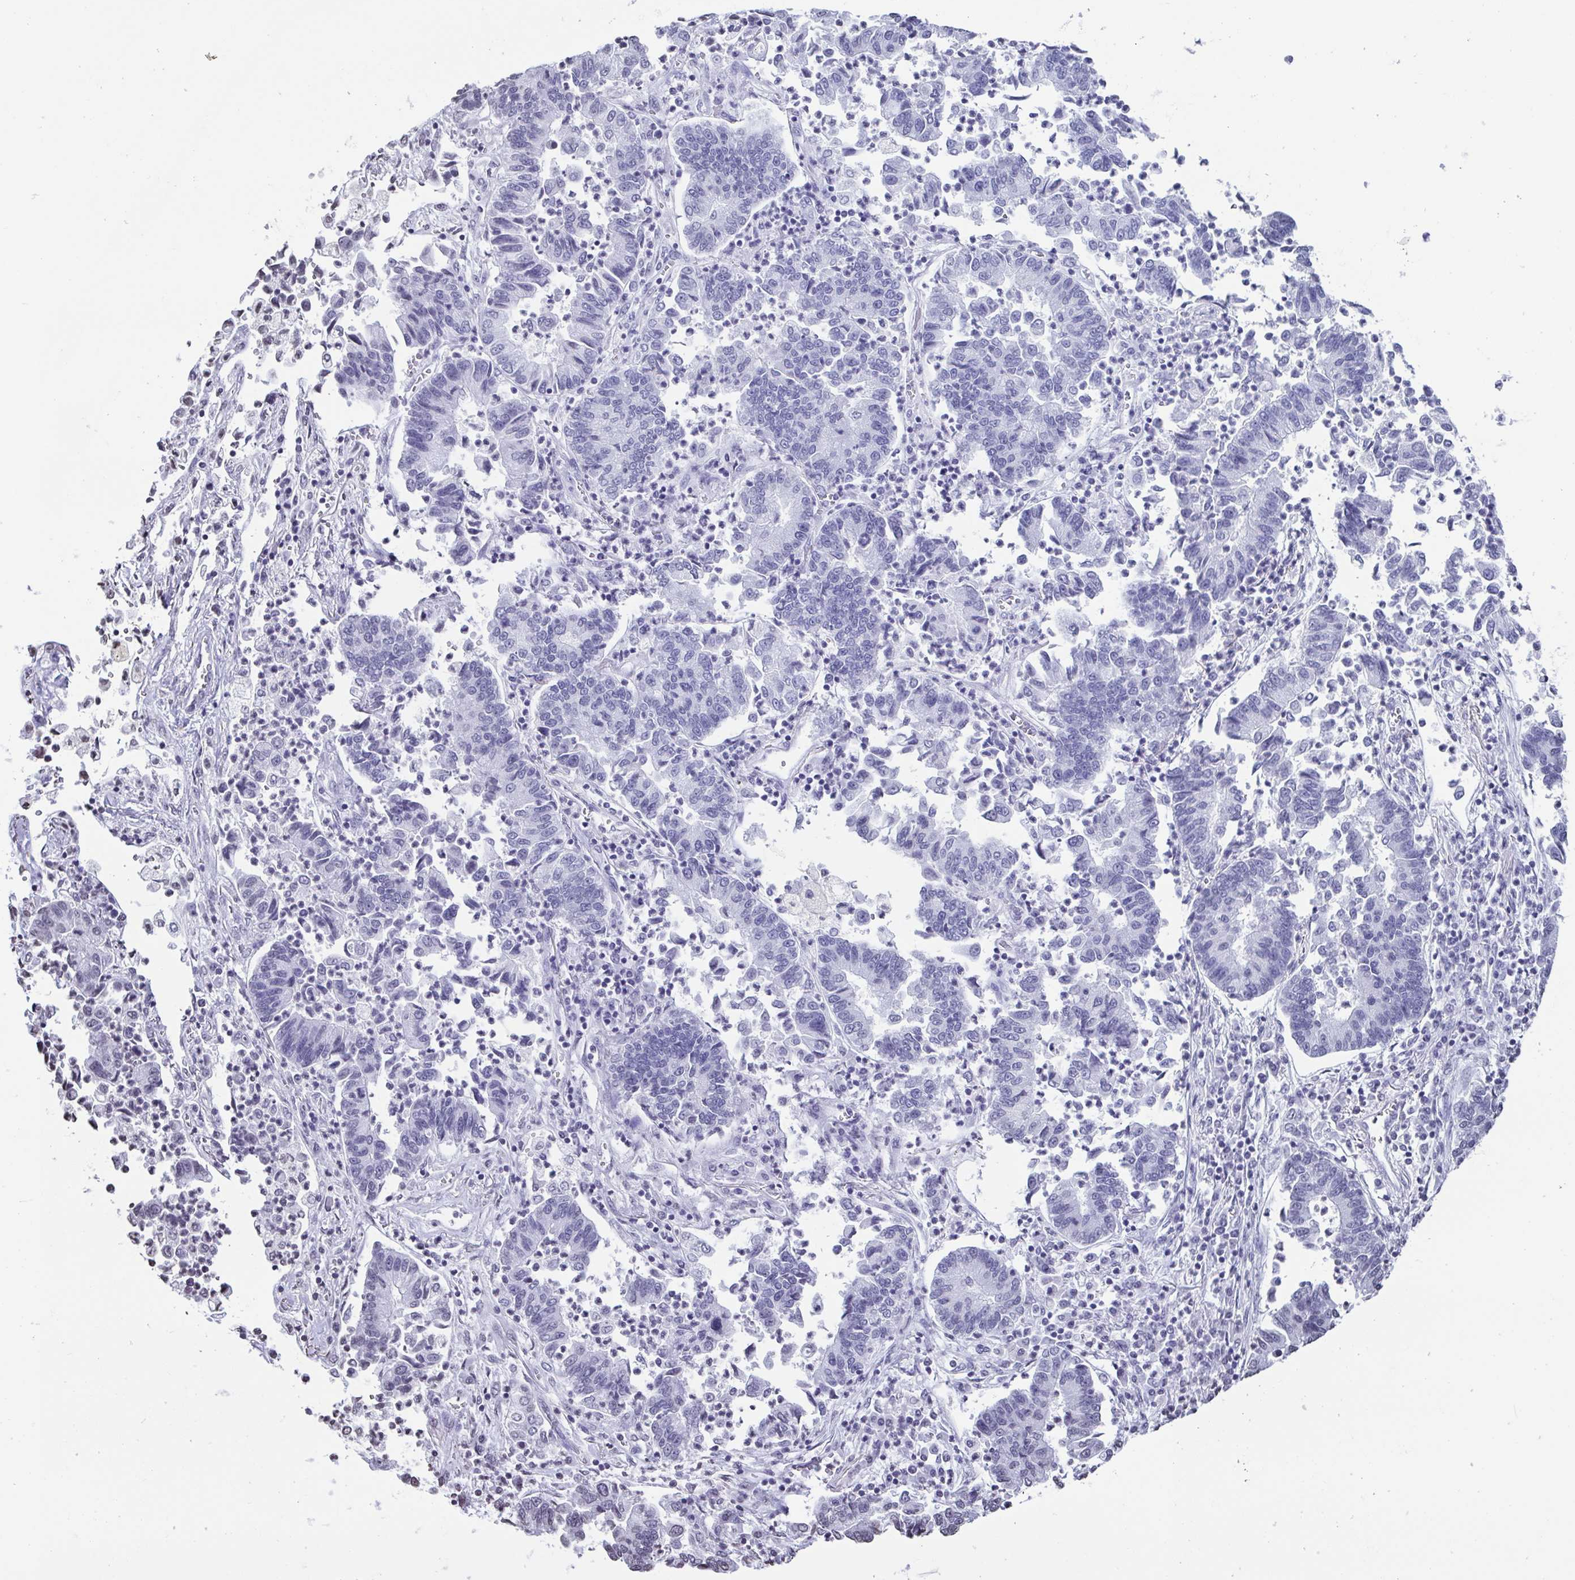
{"staining": {"intensity": "negative", "quantity": "none", "location": "none"}, "tissue": "lung cancer", "cell_type": "Tumor cells", "image_type": "cancer", "snomed": [{"axis": "morphology", "description": "Adenocarcinoma, NOS"}, {"axis": "topography", "description": "Lung"}], "caption": "Human lung adenocarcinoma stained for a protein using immunohistochemistry demonstrates no staining in tumor cells.", "gene": "VCY1B", "patient": {"sex": "female", "age": 57}}